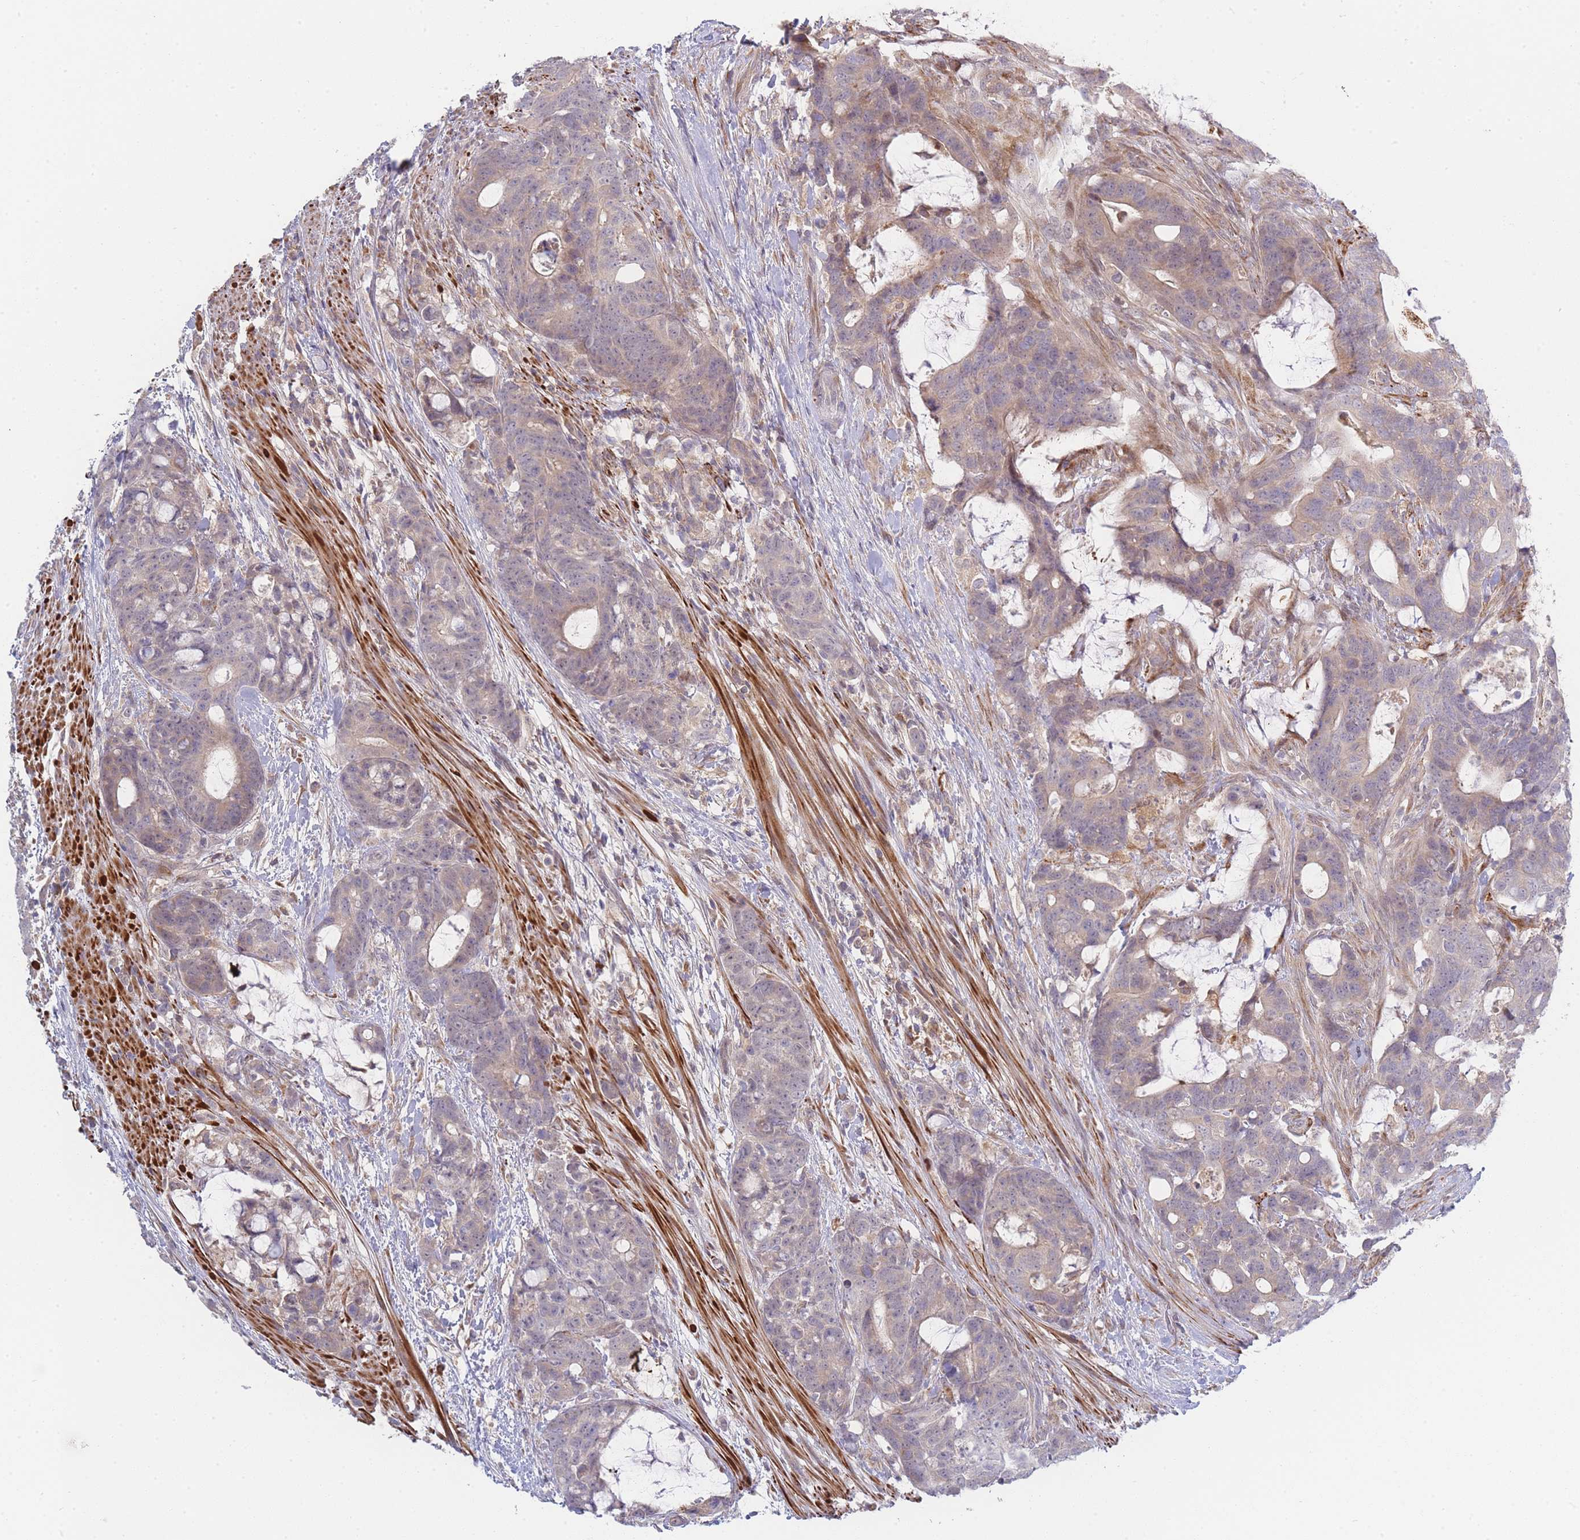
{"staining": {"intensity": "weak", "quantity": "<25%", "location": "cytoplasmic/membranous"}, "tissue": "colorectal cancer", "cell_type": "Tumor cells", "image_type": "cancer", "snomed": [{"axis": "morphology", "description": "Adenocarcinoma, NOS"}, {"axis": "topography", "description": "Colon"}], "caption": "Immunohistochemistry (IHC) photomicrograph of neoplastic tissue: human adenocarcinoma (colorectal) stained with DAB (3,3'-diaminobenzidine) reveals no significant protein positivity in tumor cells.", "gene": "TRIM26", "patient": {"sex": "female", "age": 82}}